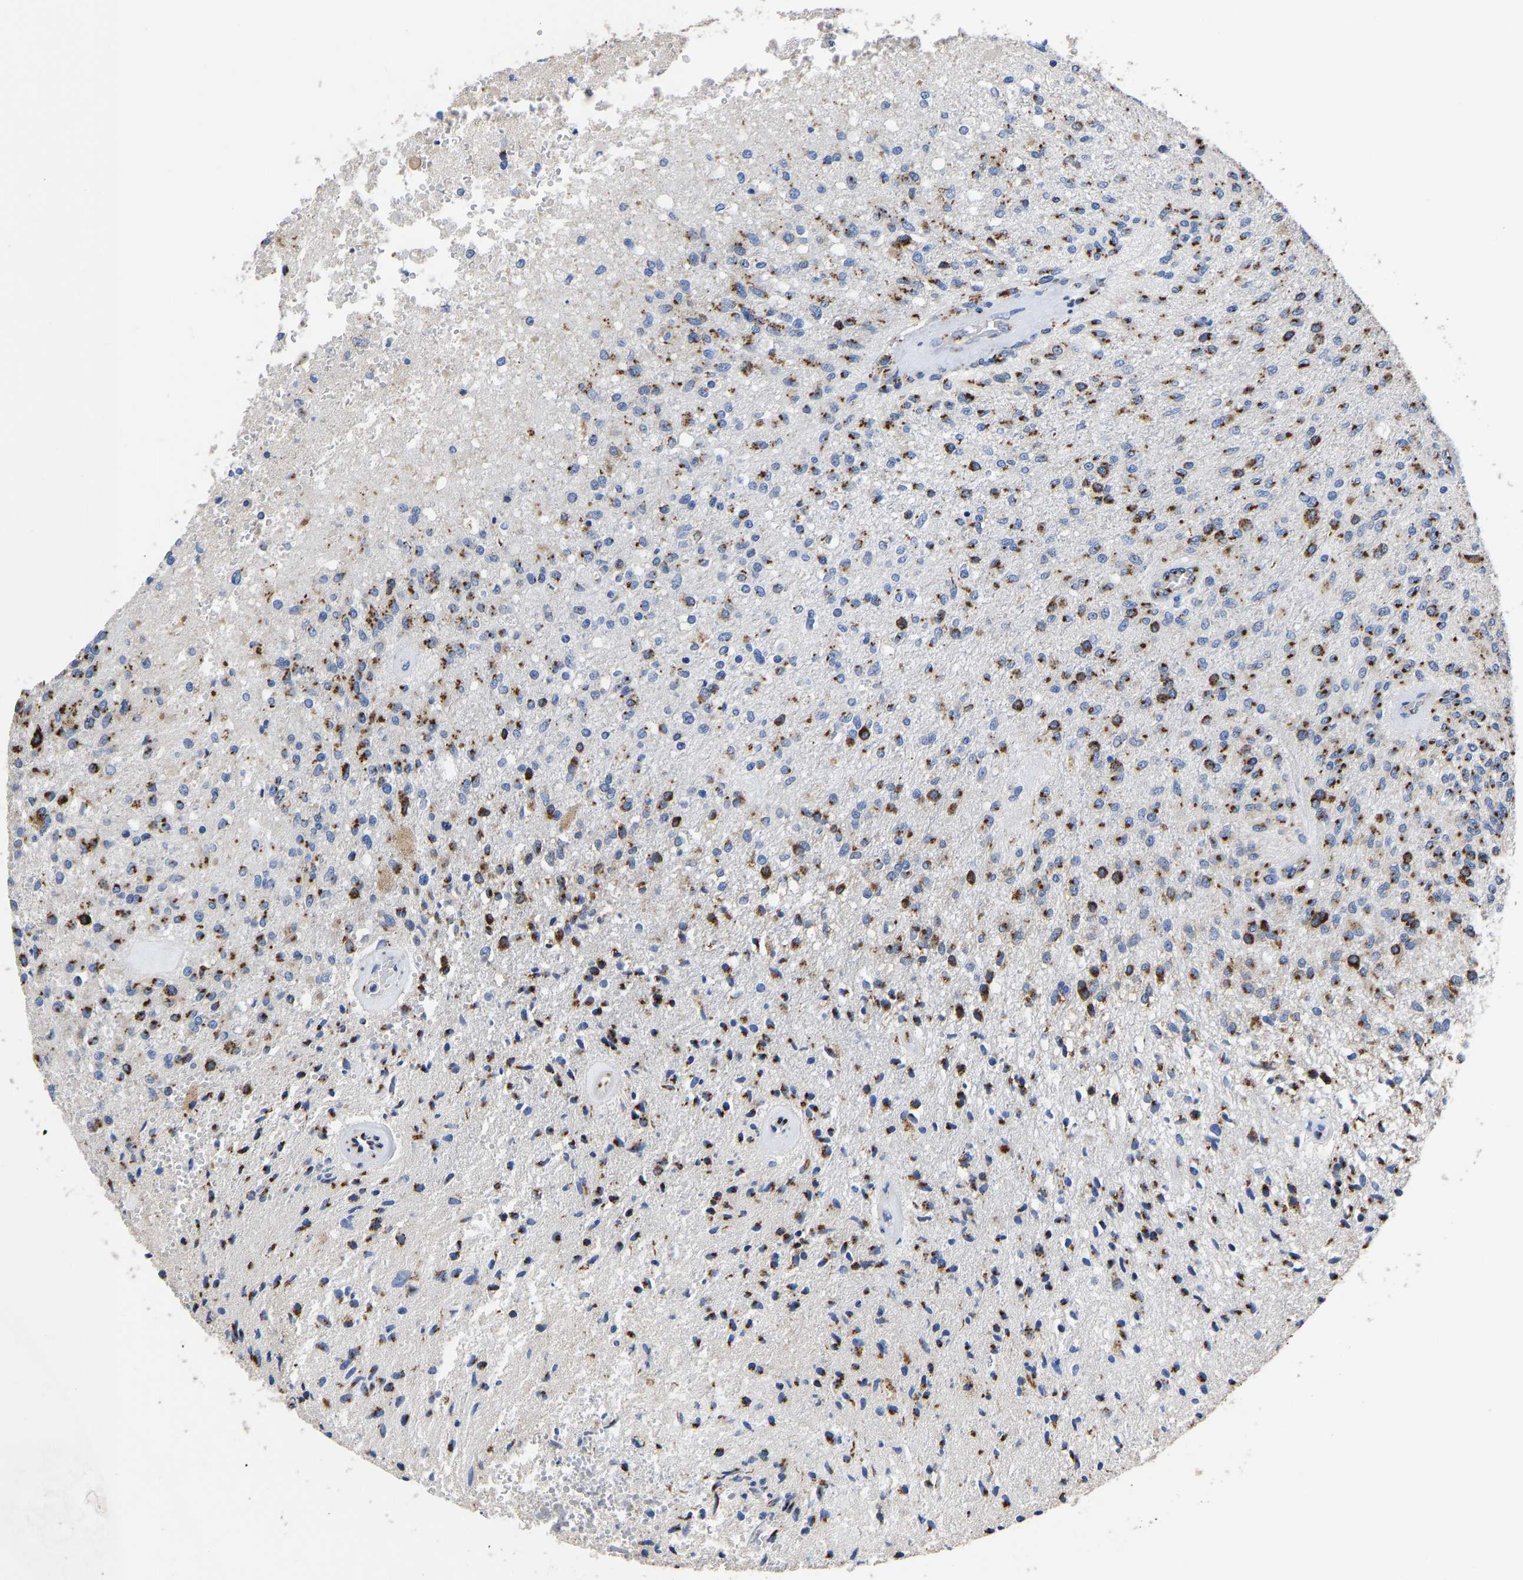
{"staining": {"intensity": "strong", "quantity": ">75%", "location": "cytoplasmic/membranous"}, "tissue": "glioma", "cell_type": "Tumor cells", "image_type": "cancer", "snomed": [{"axis": "morphology", "description": "Normal tissue, NOS"}, {"axis": "morphology", "description": "Glioma, malignant, High grade"}, {"axis": "topography", "description": "Cerebral cortex"}], "caption": "Immunohistochemistry (IHC) (DAB (3,3'-diaminobenzidine)) staining of malignant glioma (high-grade) reveals strong cytoplasmic/membranous protein positivity in approximately >75% of tumor cells. (DAB IHC, brown staining for protein, blue staining for nuclei).", "gene": "TMEM87A", "patient": {"sex": "male", "age": 77}}